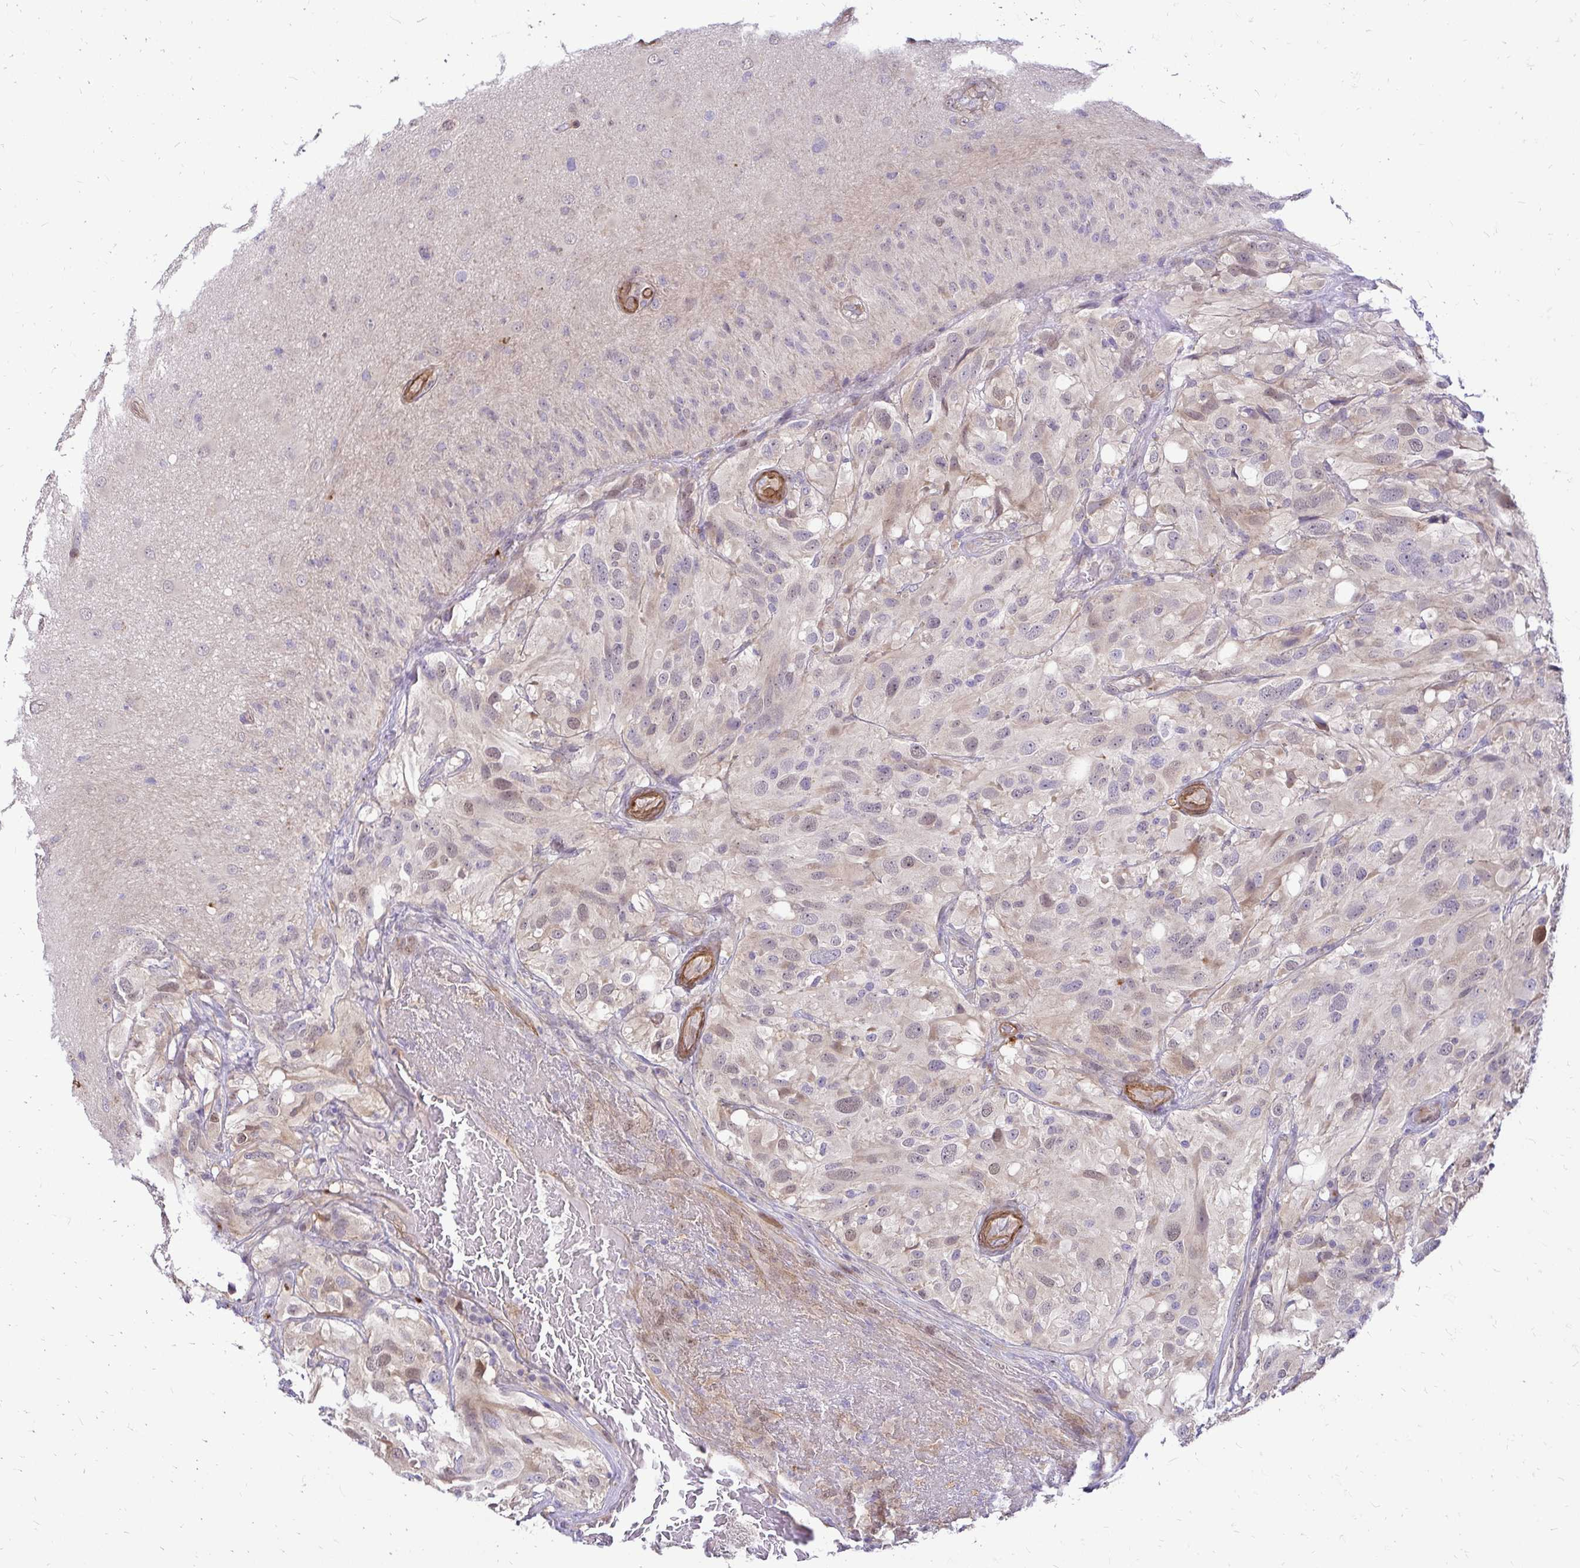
{"staining": {"intensity": "negative", "quantity": "none", "location": "none"}, "tissue": "glioma", "cell_type": "Tumor cells", "image_type": "cancer", "snomed": [{"axis": "morphology", "description": "Glioma, malignant, High grade"}, {"axis": "topography", "description": "Brain"}], "caption": "Tumor cells show no significant protein staining in glioma.", "gene": "YAP1", "patient": {"sex": "male", "age": 53}}